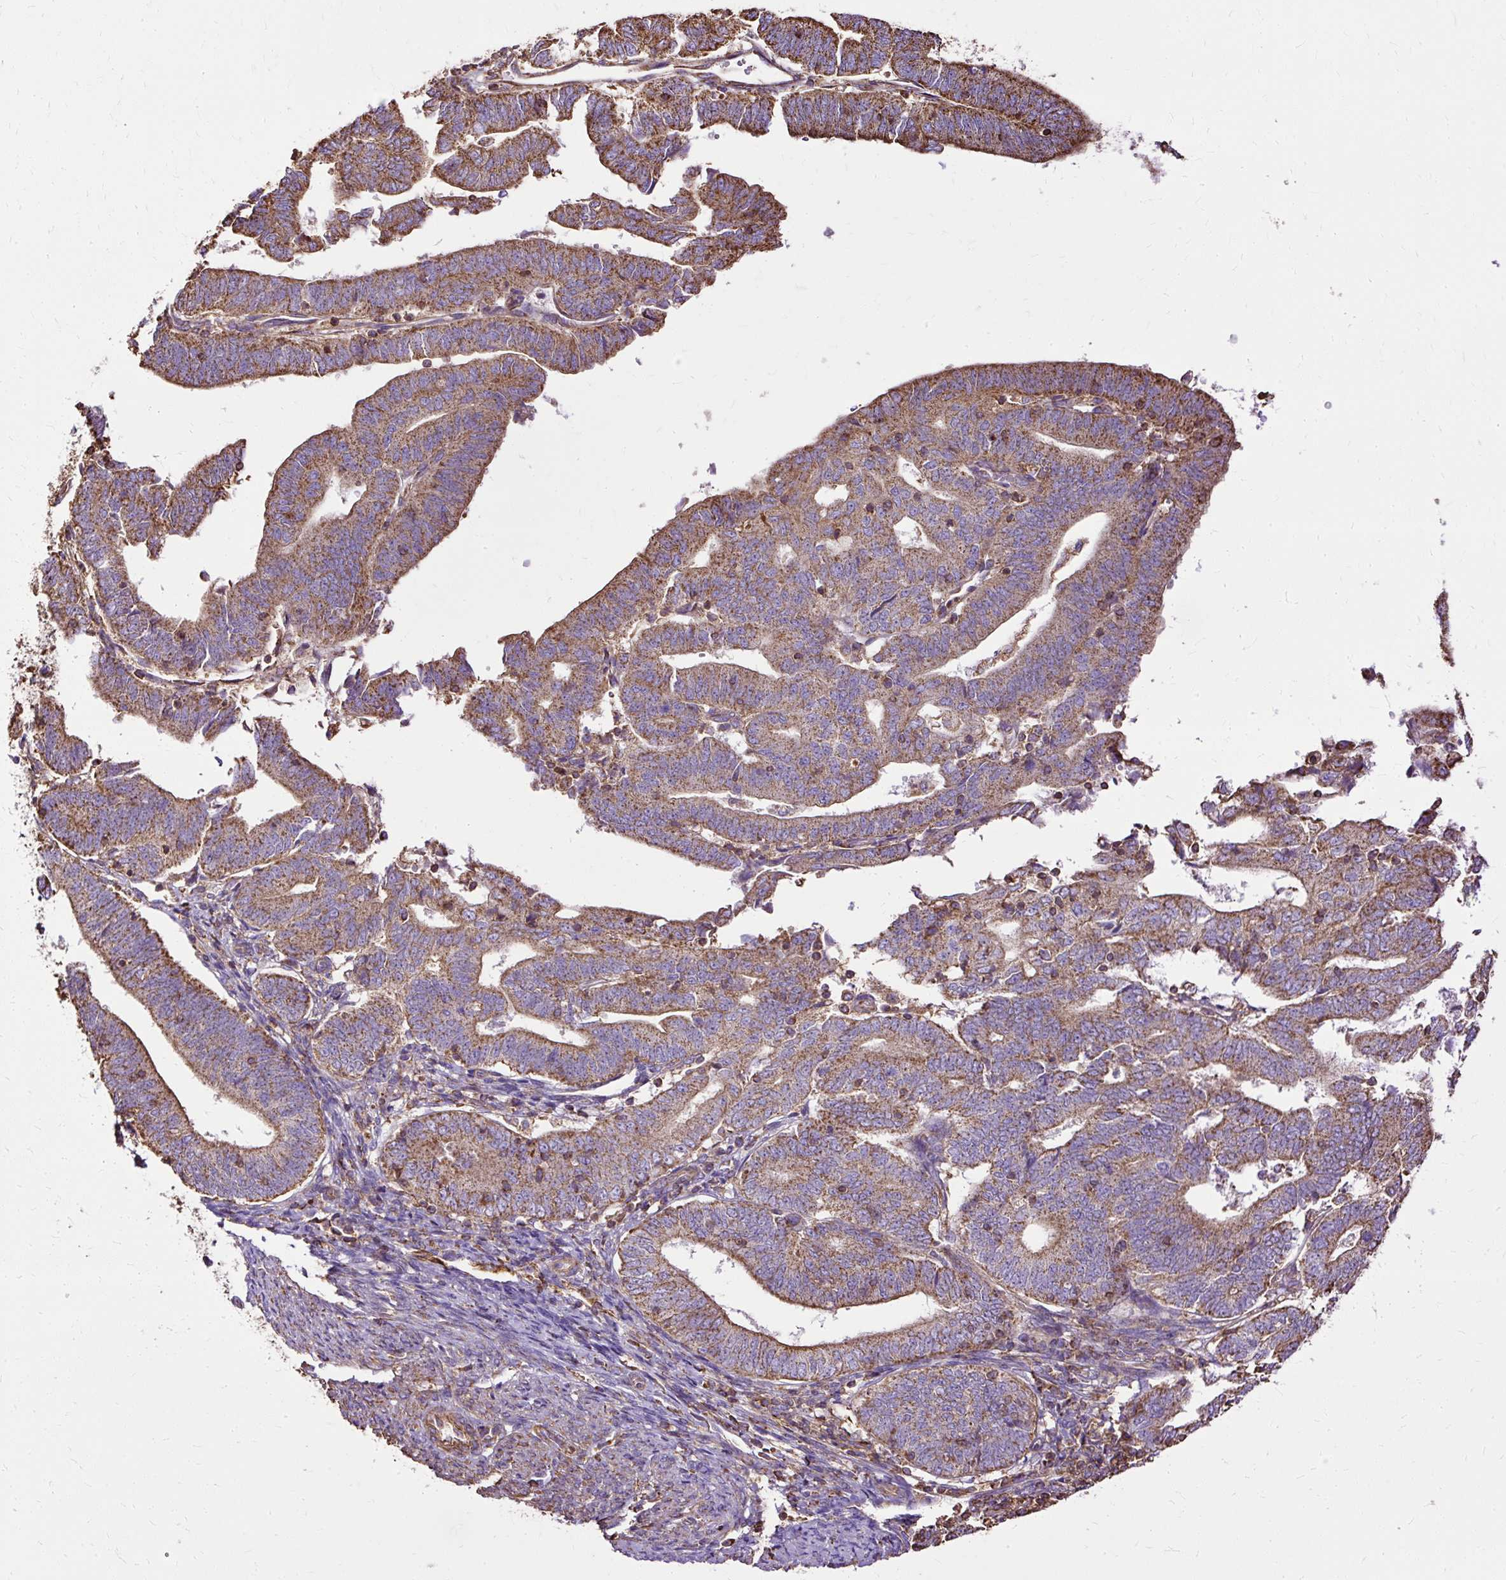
{"staining": {"intensity": "strong", "quantity": ">75%", "location": "cytoplasmic/membranous"}, "tissue": "endometrial cancer", "cell_type": "Tumor cells", "image_type": "cancer", "snomed": [{"axis": "morphology", "description": "Adenocarcinoma, NOS"}, {"axis": "topography", "description": "Endometrium"}], "caption": "Strong cytoplasmic/membranous protein positivity is identified in approximately >75% of tumor cells in endometrial adenocarcinoma.", "gene": "KLHL11", "patient": {"sex": "female", "age": 70}}